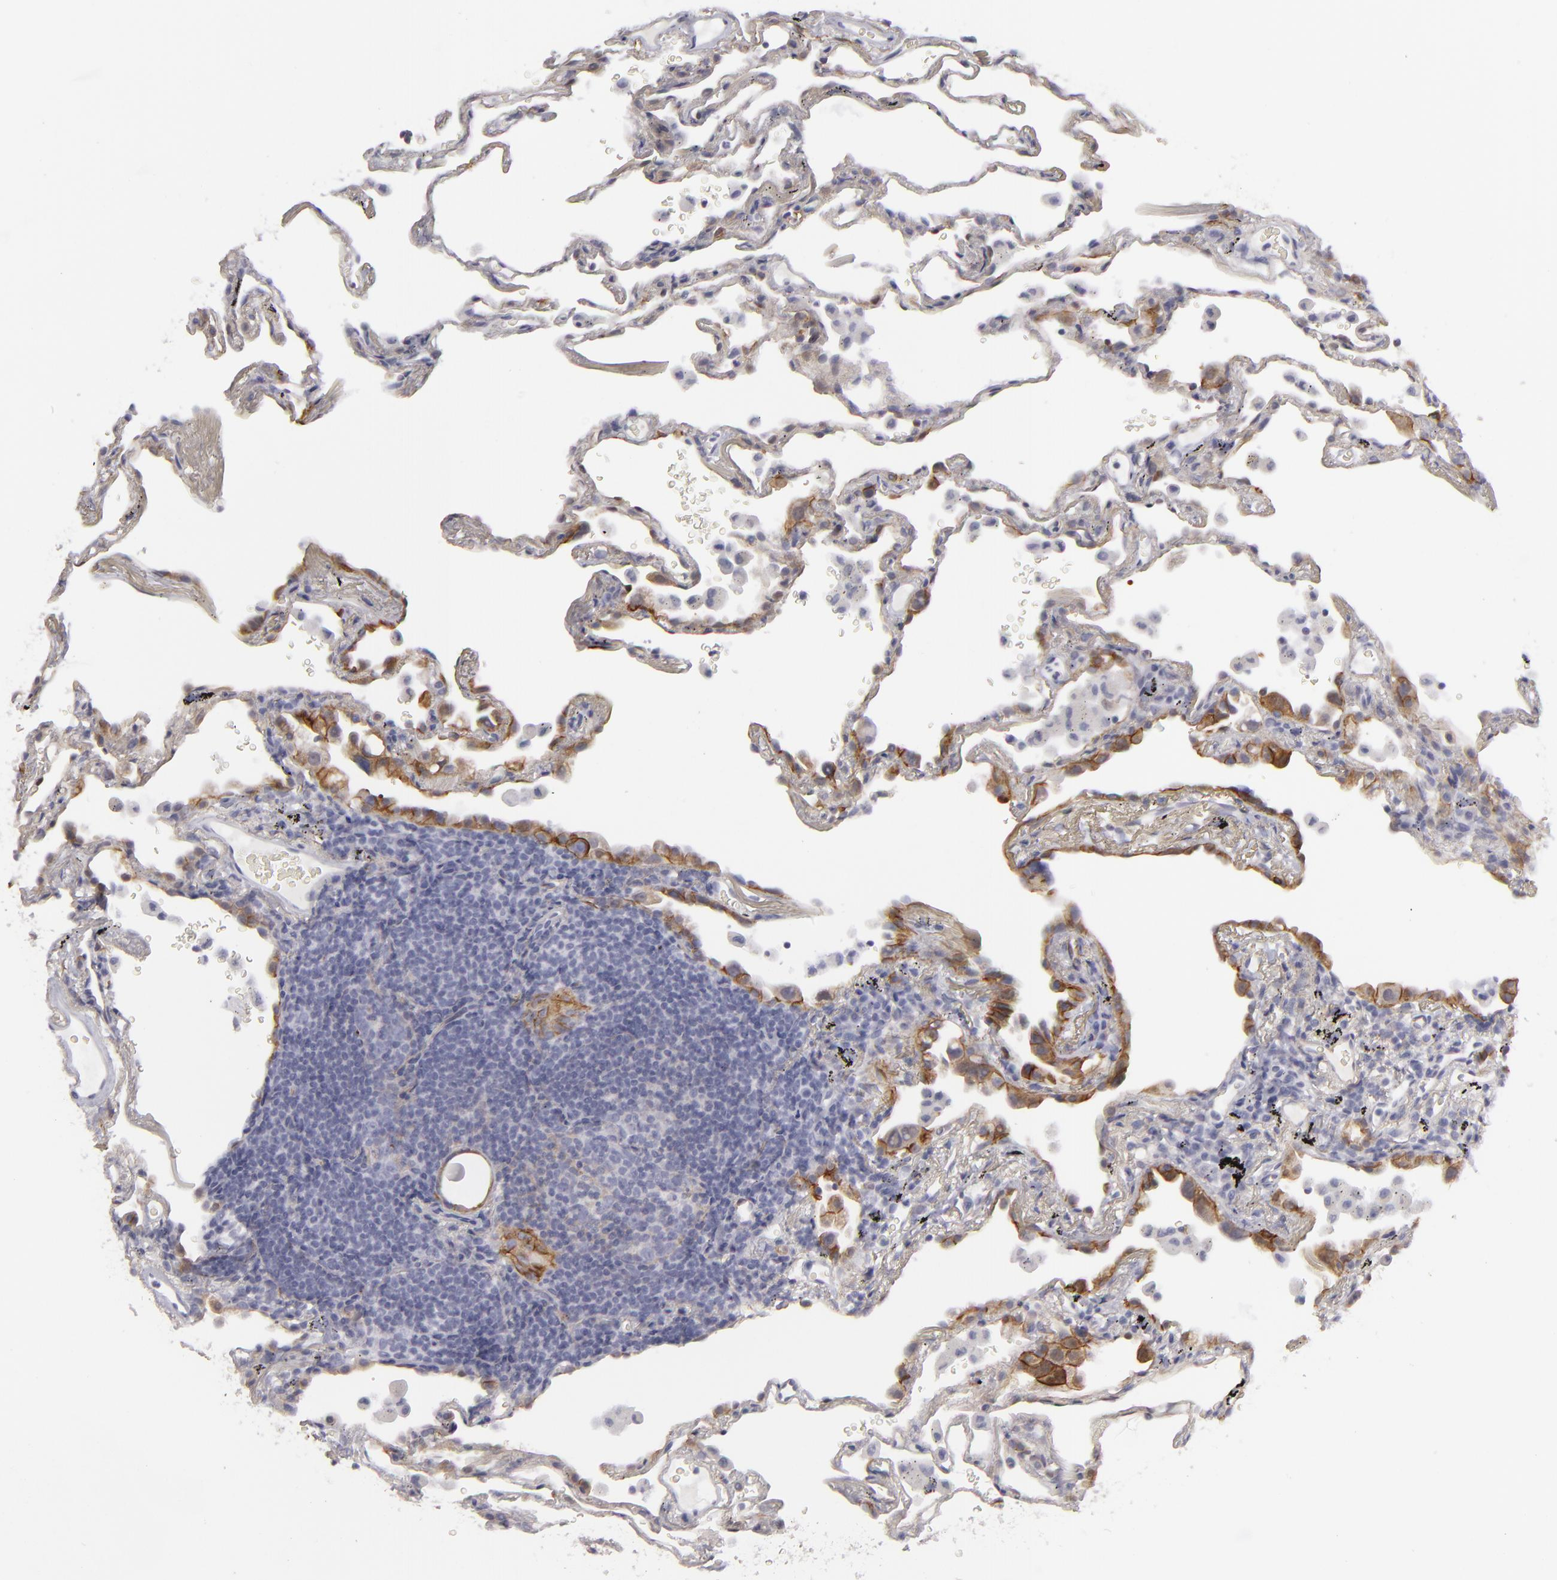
{"staining": {"intensity": "weak", "quantity": "<25%", "location": "cytoplasmic/membranous"}, "tissue": "lung", "cell_type": "Alveolar cells", "image_type": "normal", "snomed": [{"axis": "morphology", "description": "Normal tissue, NOS"}, {"axis": "morphology", "description": "Inflammation, NOS"}, {"axis": "topography", "description": "Lung"}], "caption": "Immunohistochemistry (IHC) of benign lung shows no positivity in alveolar cells. The staining is performed using DAB (3,3'-diaminobenzidine) brown chromogen with nuclei counter-stained in using hematoxylin.", "gene": "JUP", "patient": {"sex": "male", "age": 69}}